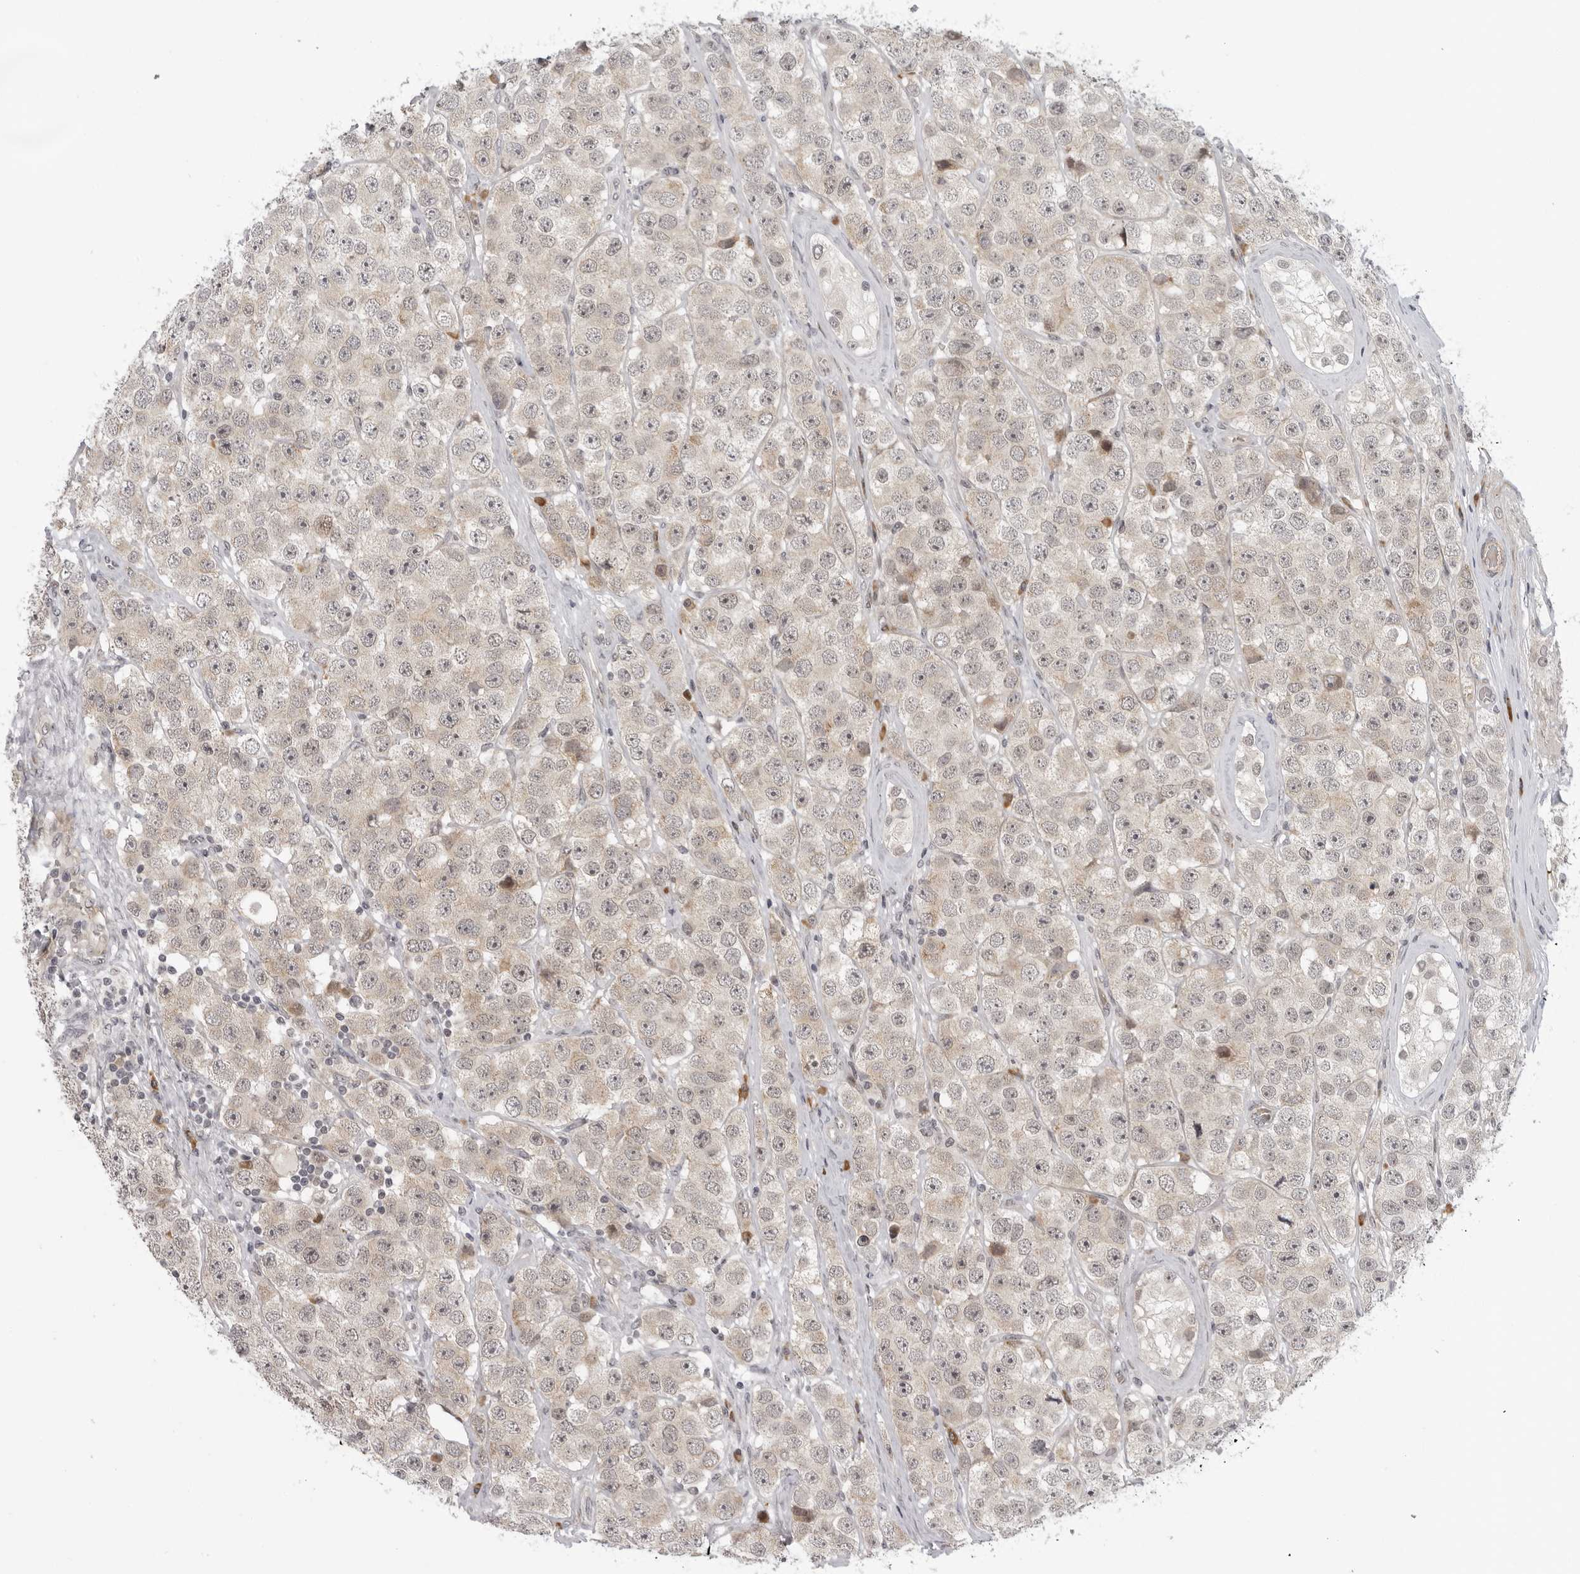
{"staining": {"intensity": "weak", "quantity": ">75%", "location": "nuclear"}, "tissue": "testis cancer", "cell_type": "Tumor cells", "image_type": "cancer", "snomed": [{"axis": "morphology", "description": "Seminoma, NOS"}, {"axis": "topography", "description": "Testis"}], "caption": "High-magnification brightfield microscopy of testis seminoma stained with DAB (3,3'-diaminobenzidine) (brown) and counterstained with hematoxylin (blue). tumor cells exhibit weak nuclear positivity is appreciated in approximately>75% of cells.", "gene": "ALPK2", "patient": {"sex": "male", "age": 28}}